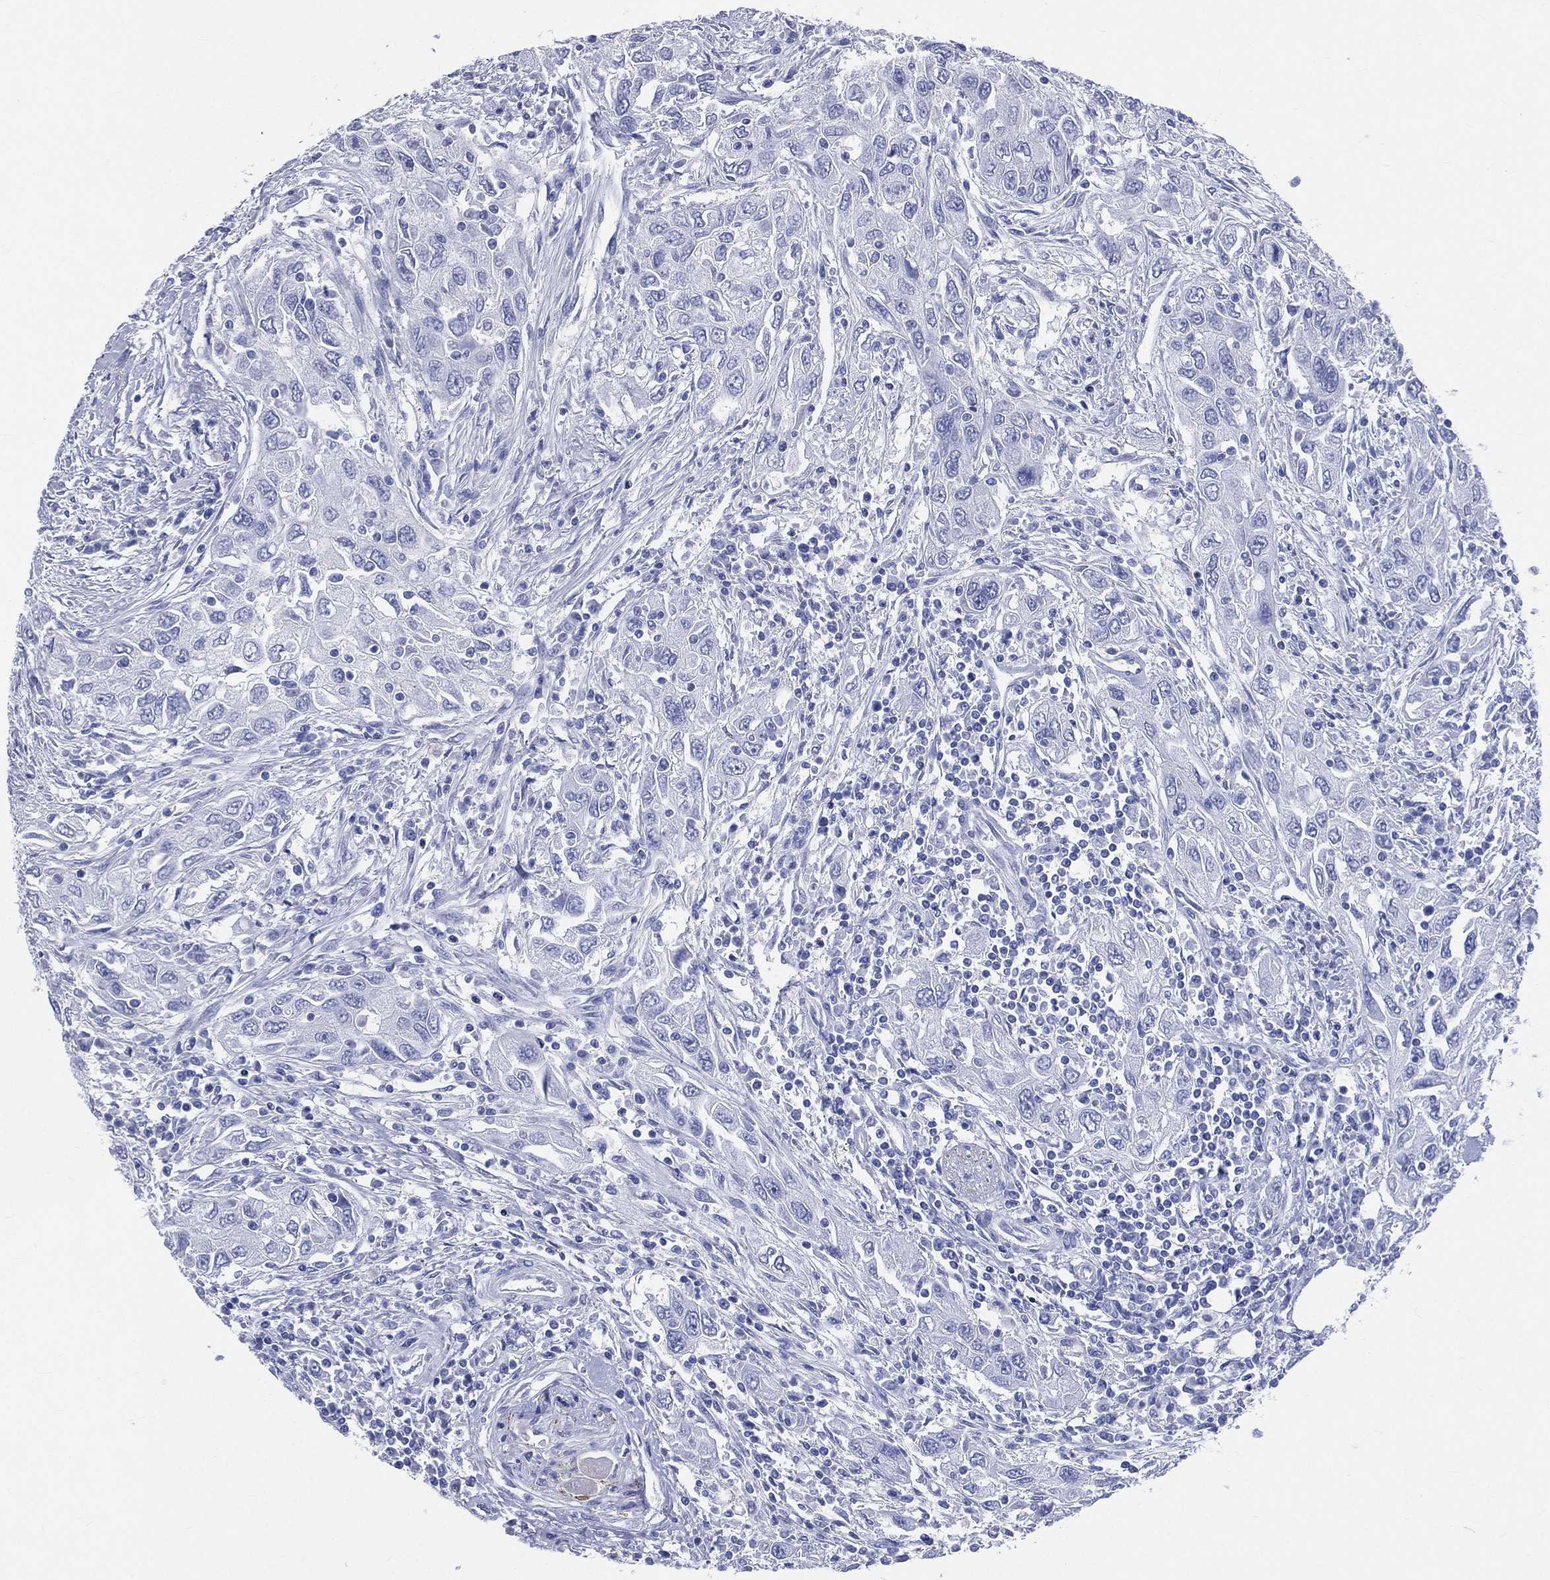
{"staining": {"intensity": "negative", "quantity": "none", "location": "none"}, "tissue": "urothelial cancer", "cell_type": "Tumor cells", "image_type": "cancer", "snomed": [{"axis": "morphology", "description": "Urothelial carcinoma, High grade"}, {"axis": "topography", "description": "Urinary bladder"}], "caption": "Tumor cells show no significant protein expression in urothelial cancer.", "gene": "SYP", "patient": {"sex": "male", "age": 76}}